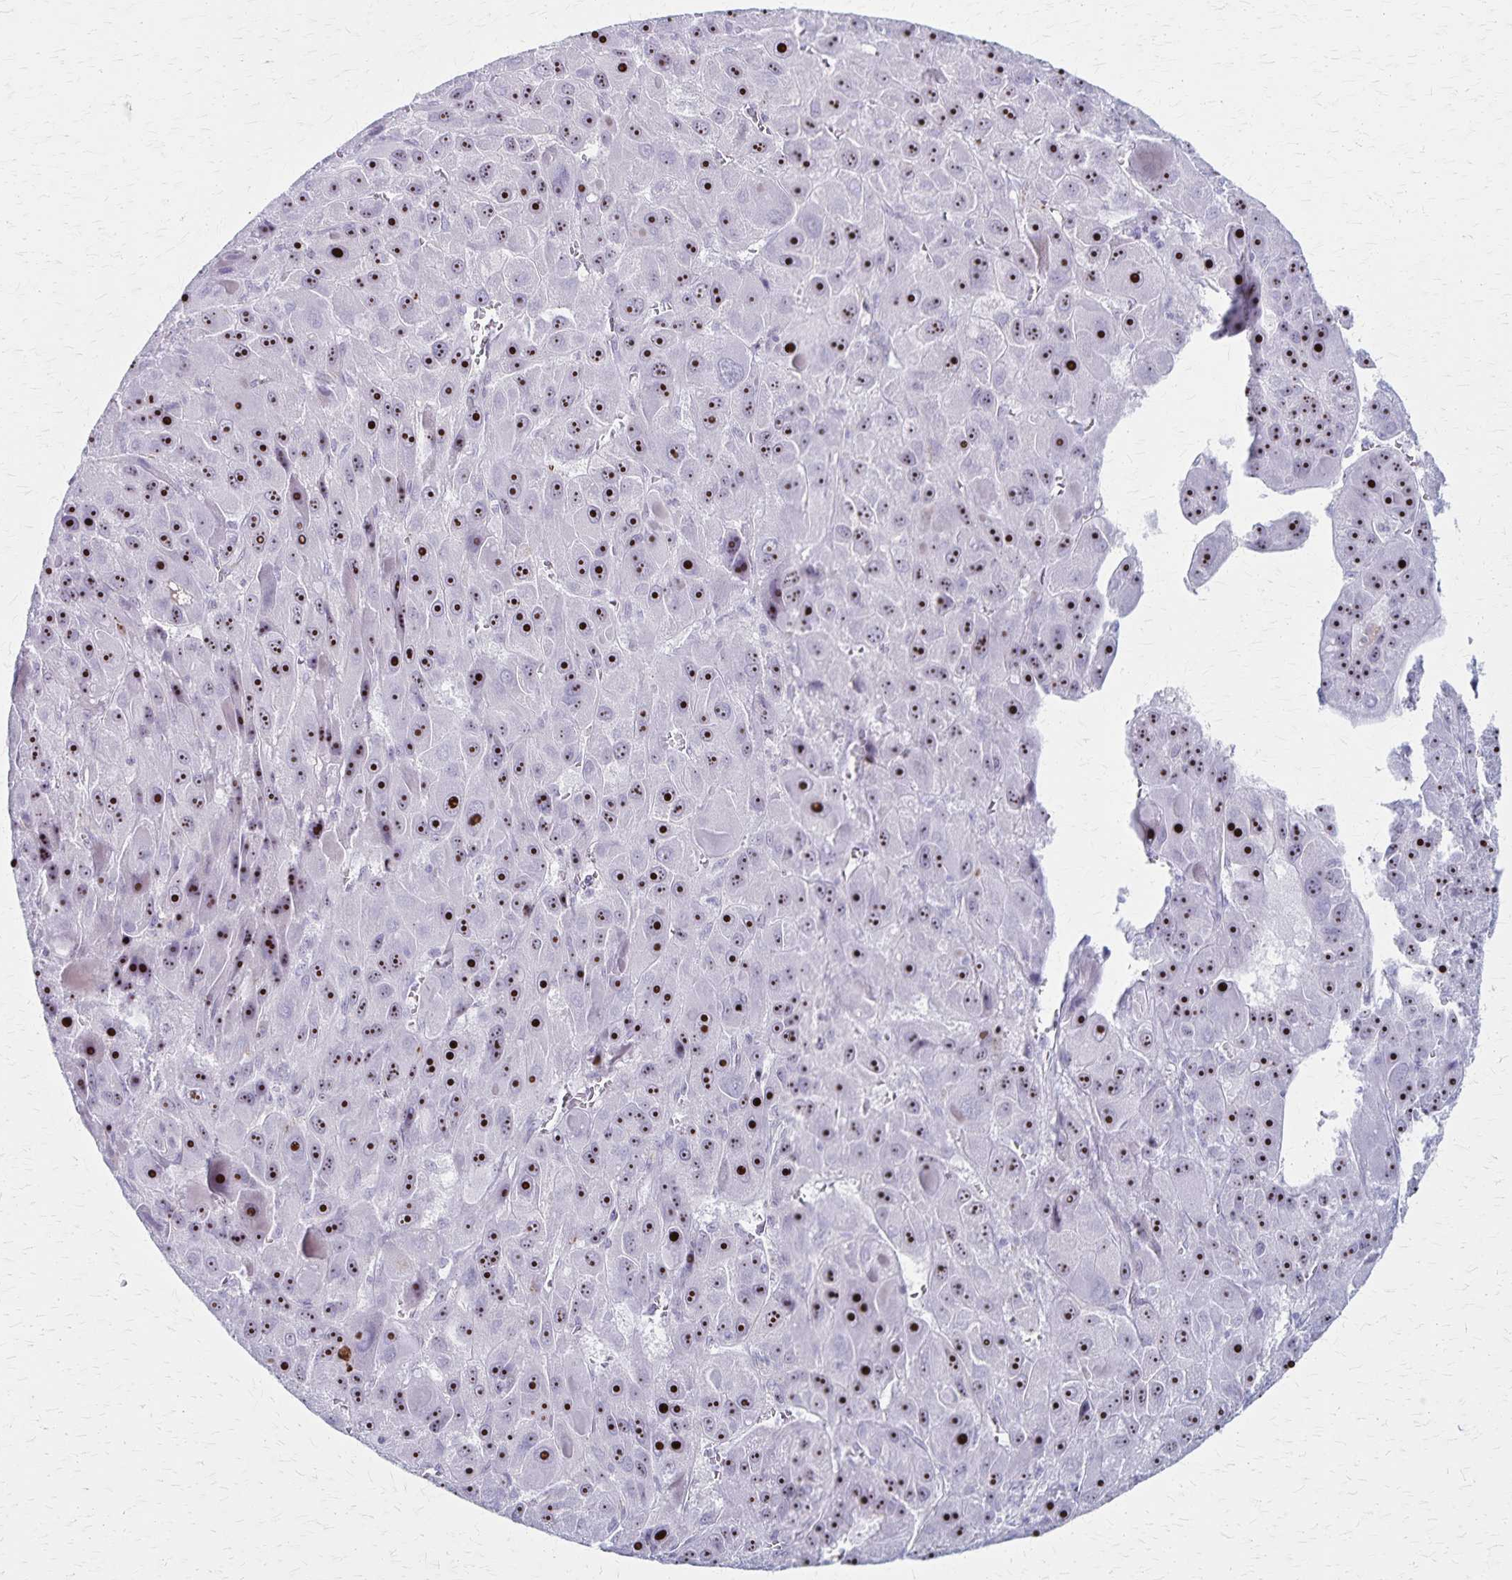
{"staining": {"intensity": "strong", "quantity": "25%-75%", "location": "nuclear"}, "tissue": "liver cancer", "cell_type": "Tumor cells", "image_type": "cancer", "snomed": [{"axis": "morphology", "description": "Carcinoma, Hepatocellular, NOS"}, {"axis": "topography", "description": "Liver"}], "caption": "Immunohistochemical staining of human liver cancer (hepatocellular carcinoma) displays strong nuclear protein expression in approximately 25%-75% of tumor cells.", "gene": "DLK2", "patient": {"sex": "male", "age": 76}}